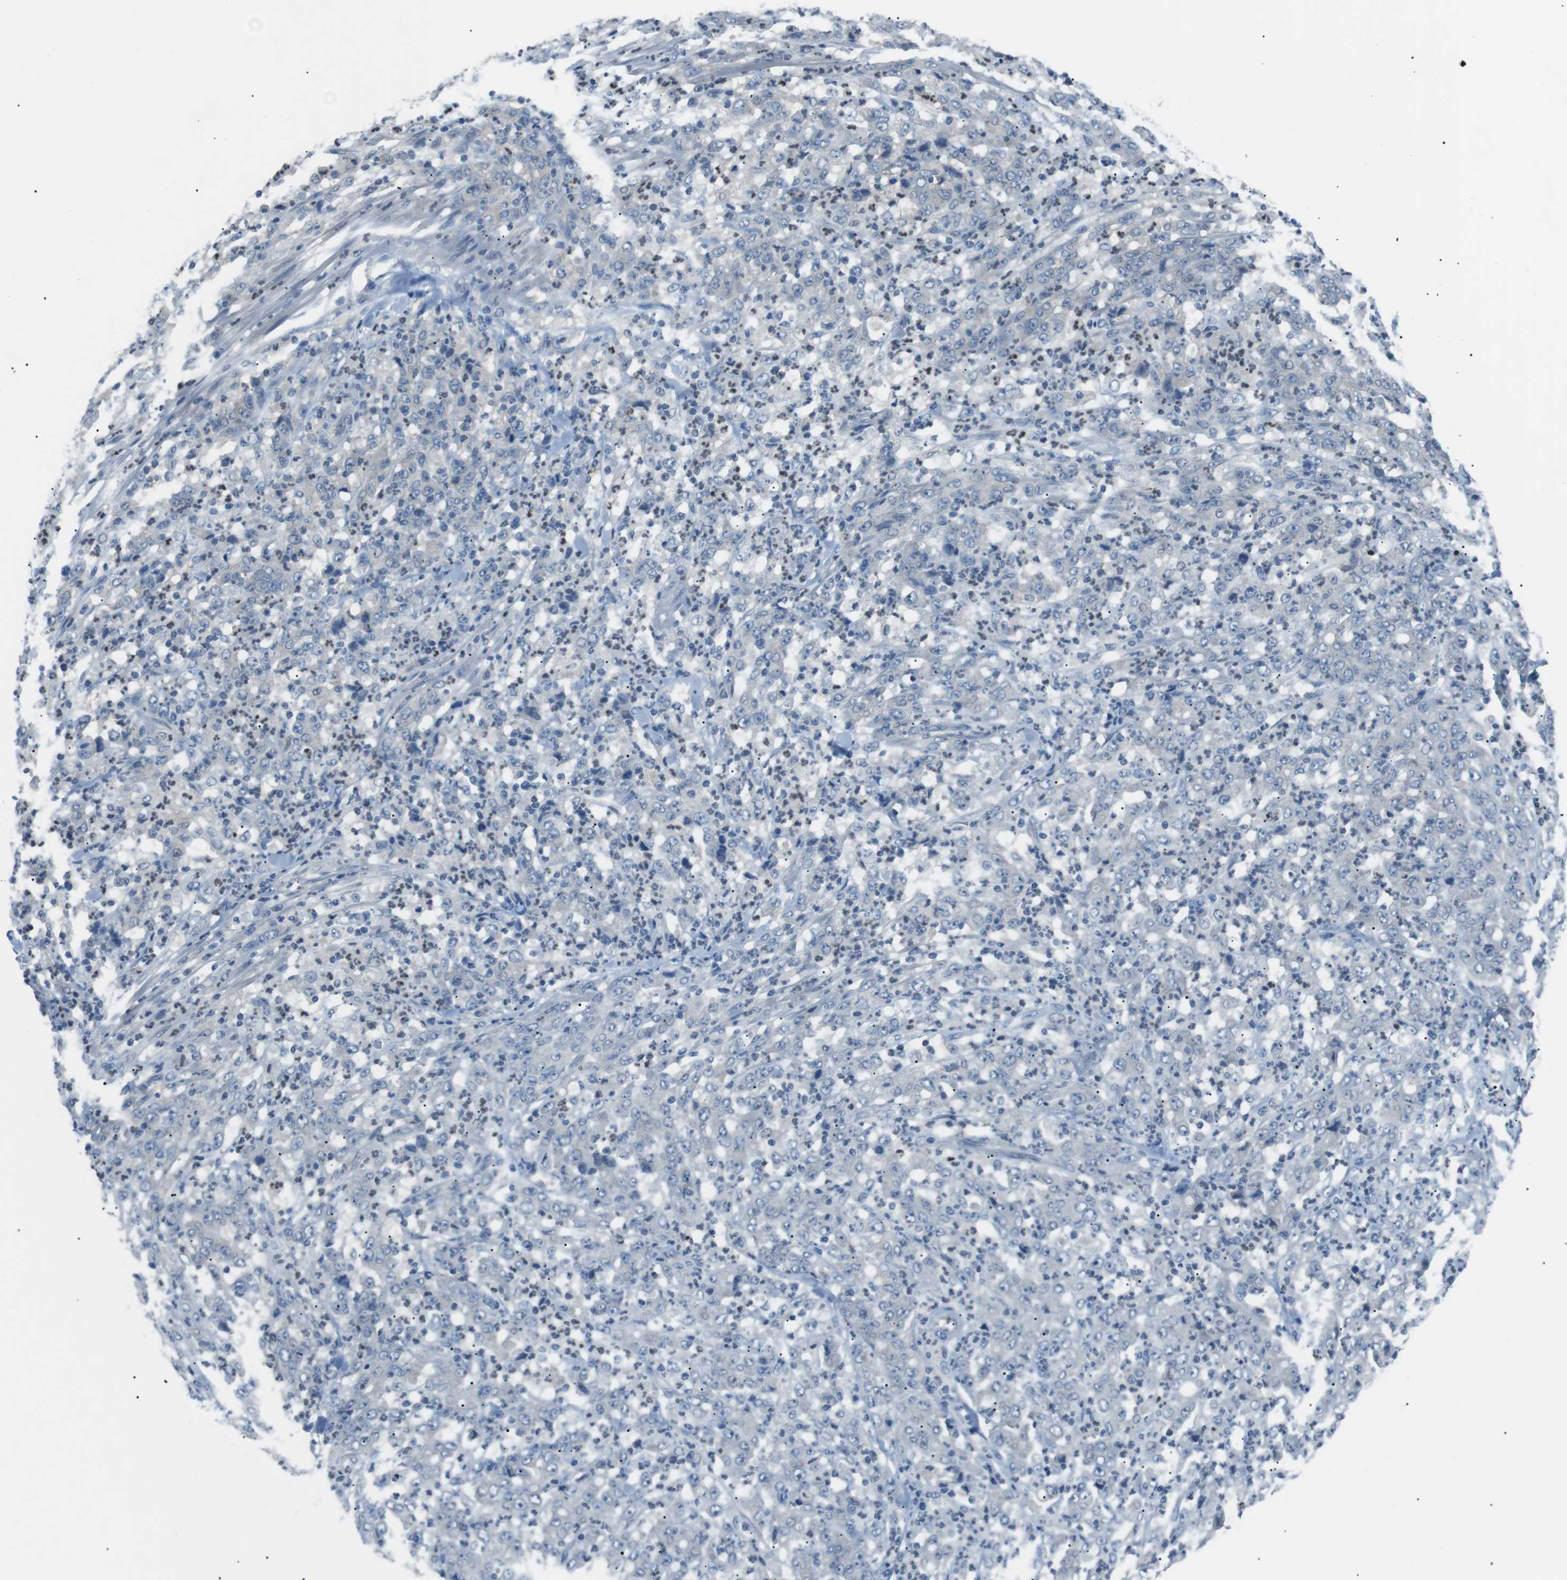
{"staining": {"intensity": "negative", "quantity": "none", "location": "none"}, "tissue": "stomach cancer", "cell_type": "Tumor cells", "image_type": "cancer", "snomed": [{"axis": "morphology", "description": "Adenocarcinoma, NOS"}, {"axis": "topography", "description": "Stomach, lower"}], "caption": "Immunohistochemistry of stomach adenocarcinoma shows no staining in tumor cells.", "gene": "CDH26", "patient": {"sex": "female", "age": 71}}